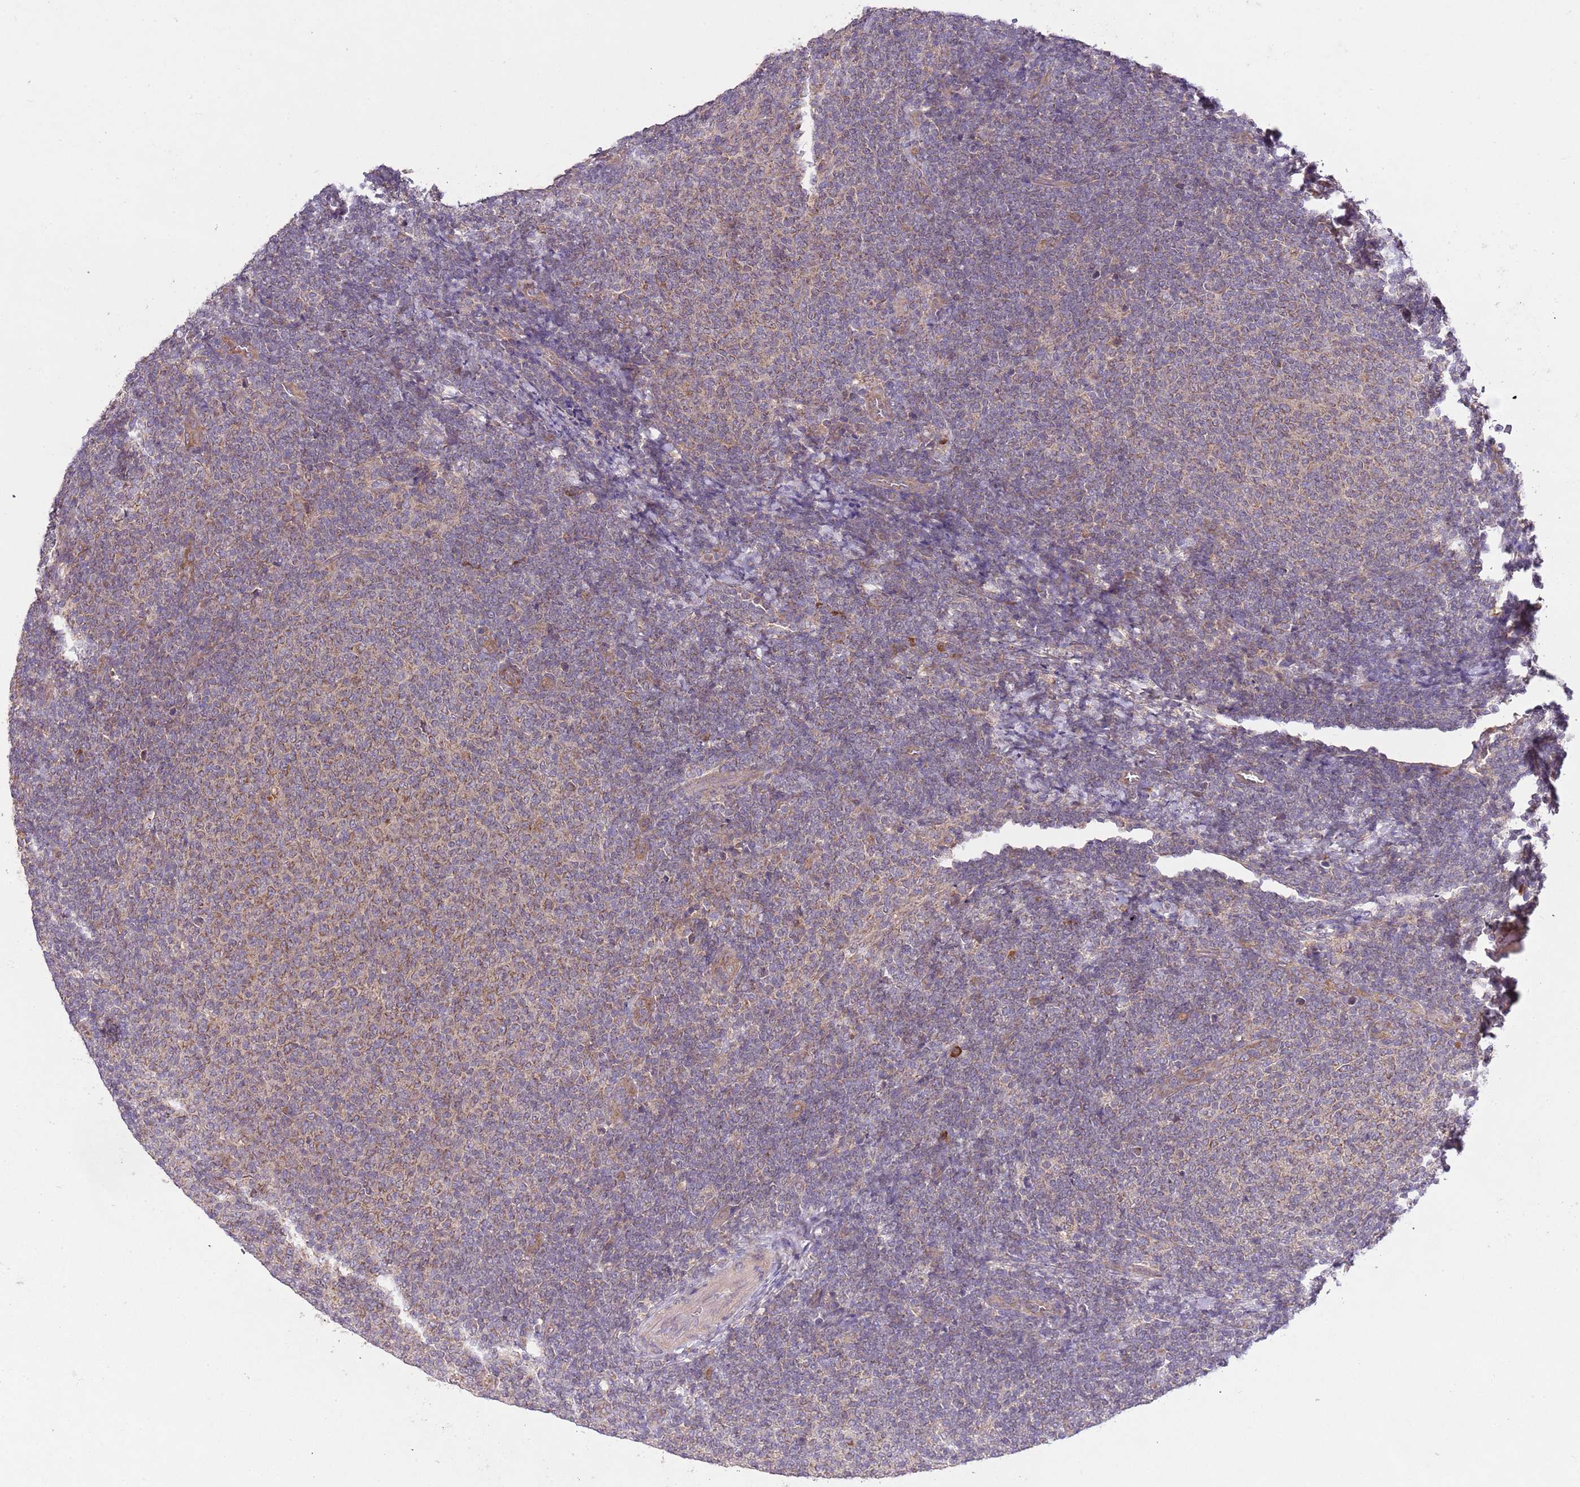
{"staining": {"intensity": "moderate", "quantity": "25%-75%", "location": "cytoplasmic/membranous"}, "tissue": "lymphoma", "cell_type": "Tumor cells", "image_type": "cancer", "snomed": [{"axis": "morphology", "description": "Malignant lymphoma, non-Hodgkin's type, Low grade"}, {"axis": "topography", "description": "Lymph node"}], "caption": "The immunohistochemical stain labels moderate cytoplasmic/membranous expression in tumor cells of low-grade malignant lymphoma, non-Hodgkin's type tissue.", "gene": "MFNG", "patient": {"sex": "male", "age": 66}}